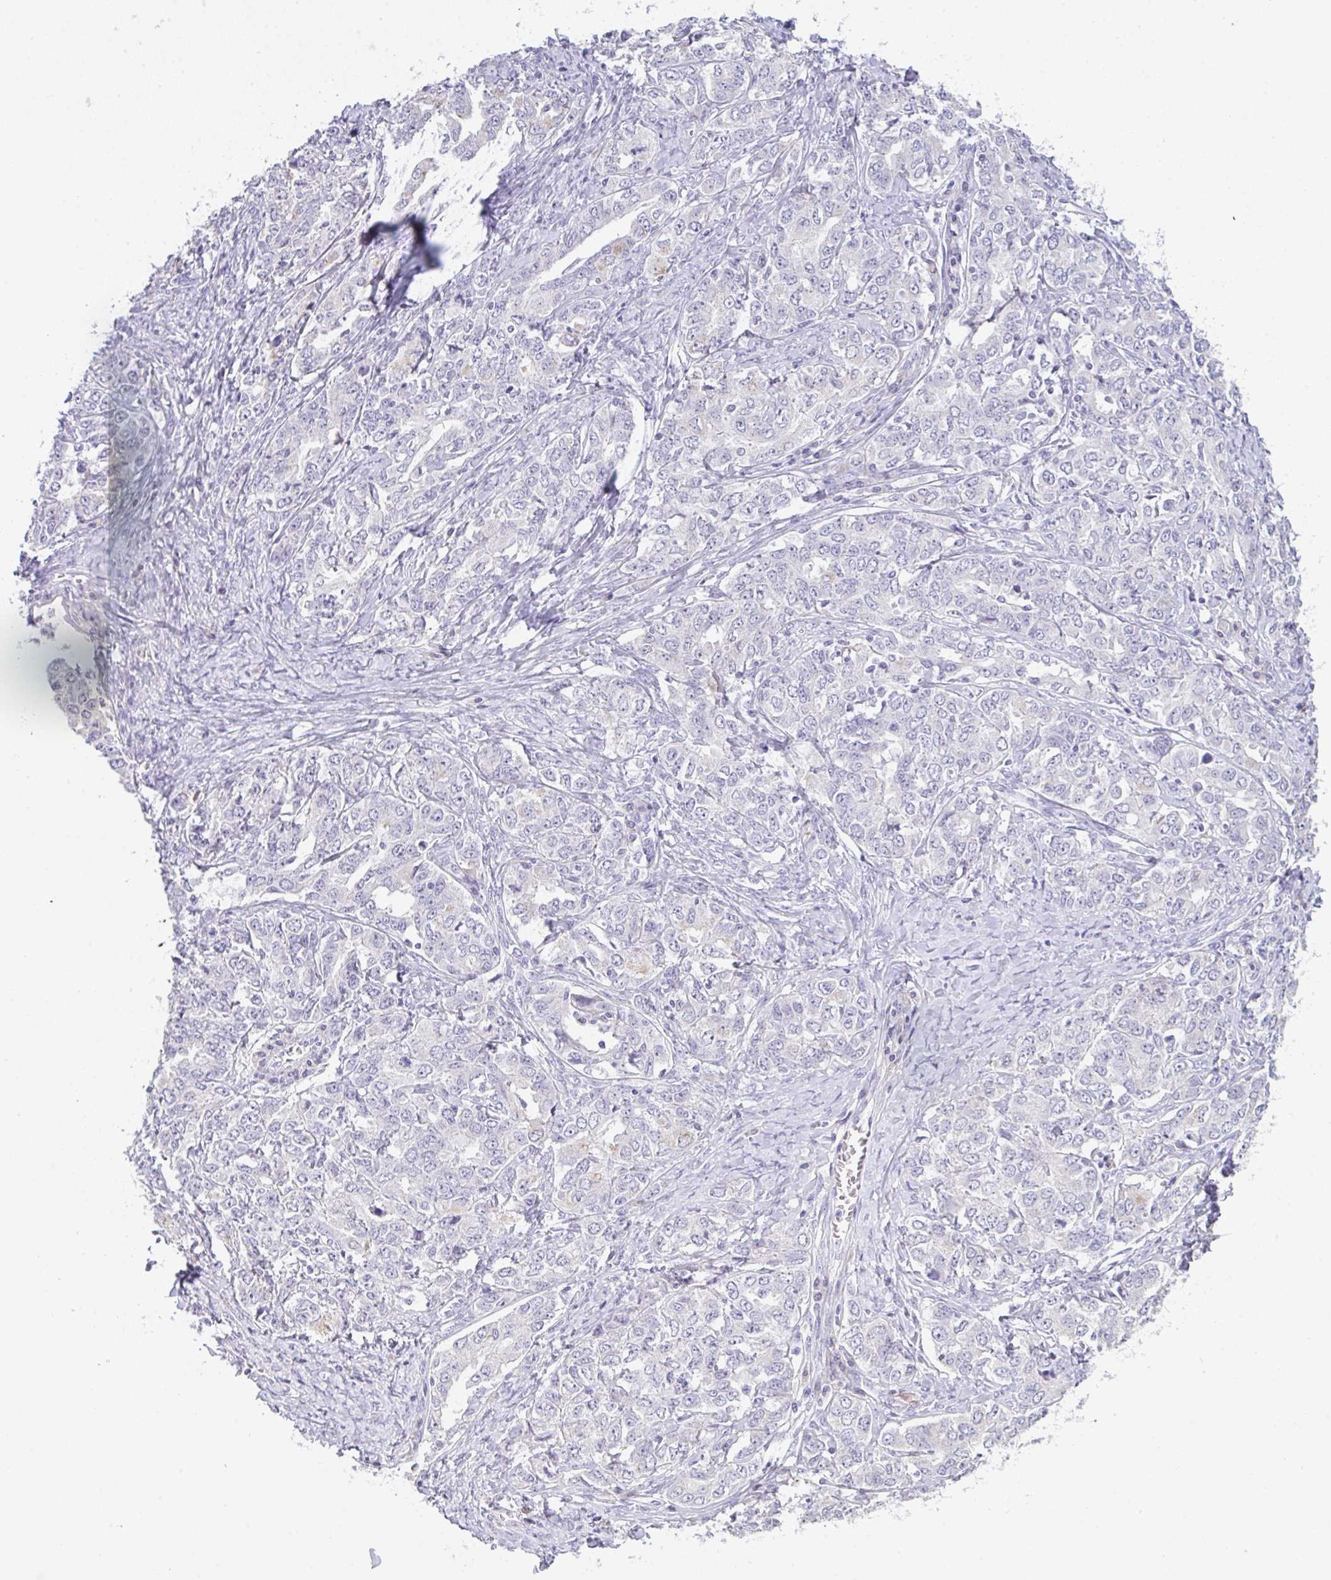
{"staining": {"intensity": "negative", "quantity": "none", "location": "none"}, "tissue": "ovarian cancer", "cell_type": "Tumor cells", "image_type": "cancer", "snomed": [{"axis": "morphology", "description": "Carcinoma, endometroid"}, {"axis": "topography", "description": "Ovary"}], "caption": "Ovarian cancer (endometroid carcinoma) stained for a protein using immunohistochemistry reveals no staining tumor cells.", "gene": "LPAR4", "patient": {"sex": "female", "age": 62}}